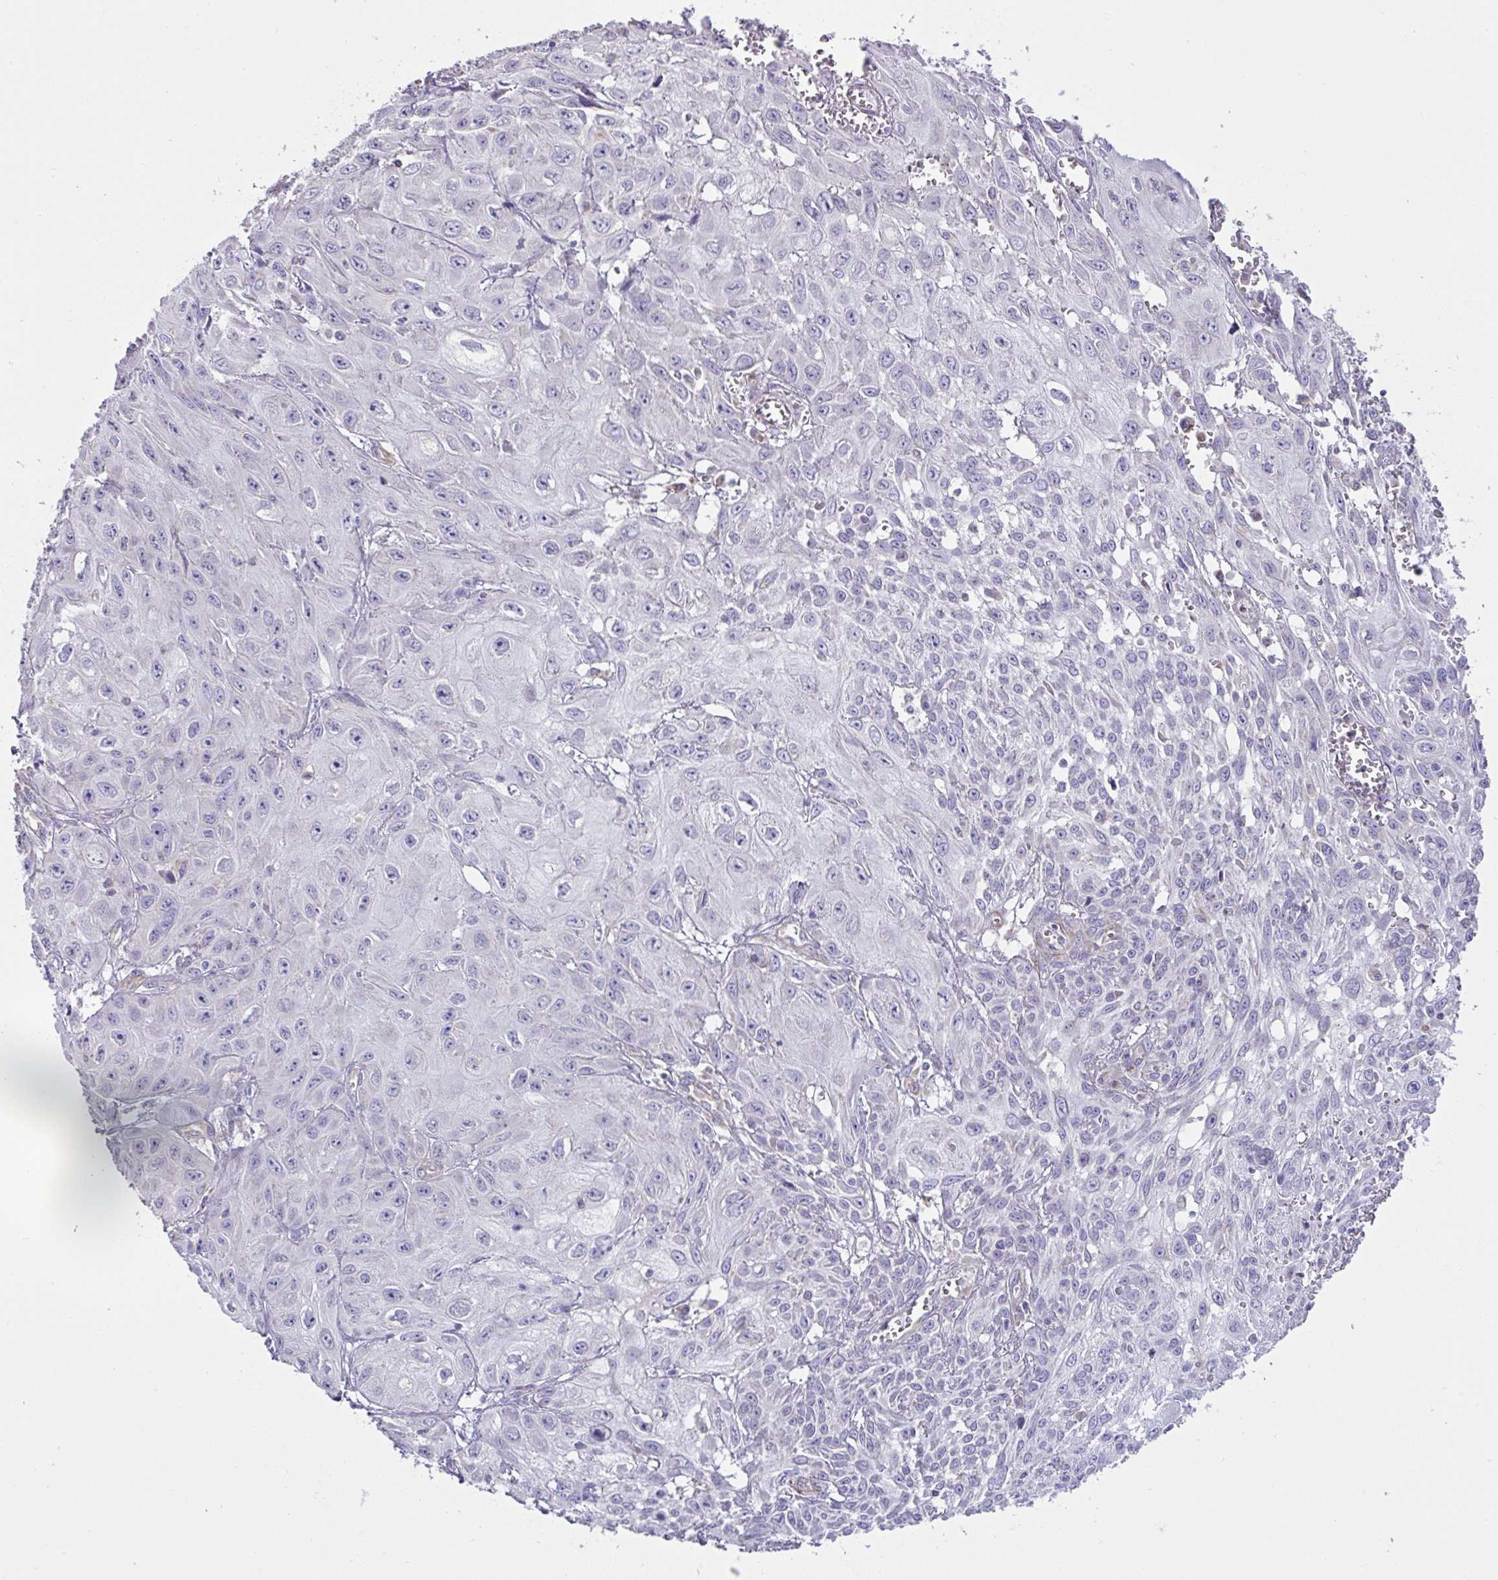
{"staining": {"intensity": "negative", "quantity": "none", "location": "none"}, "tissue": "skin cancer", "cell_type": "Tumor cells", "image_type": "cancer", "snomed": [{"axis": "morphology", "description": "Squamous cell carcinoma, NOS"}, {"axis": "topography", "description": "Skin"}, {"axis": "topography", "description": "Vulva"}], "caption": "Immunohistochemical staining of skin cancer (squamous cell carcinoma) displays no significant expression in tumor cells.", "gene": "DOK7", "patient": {"sex": "female", "age": 71}}